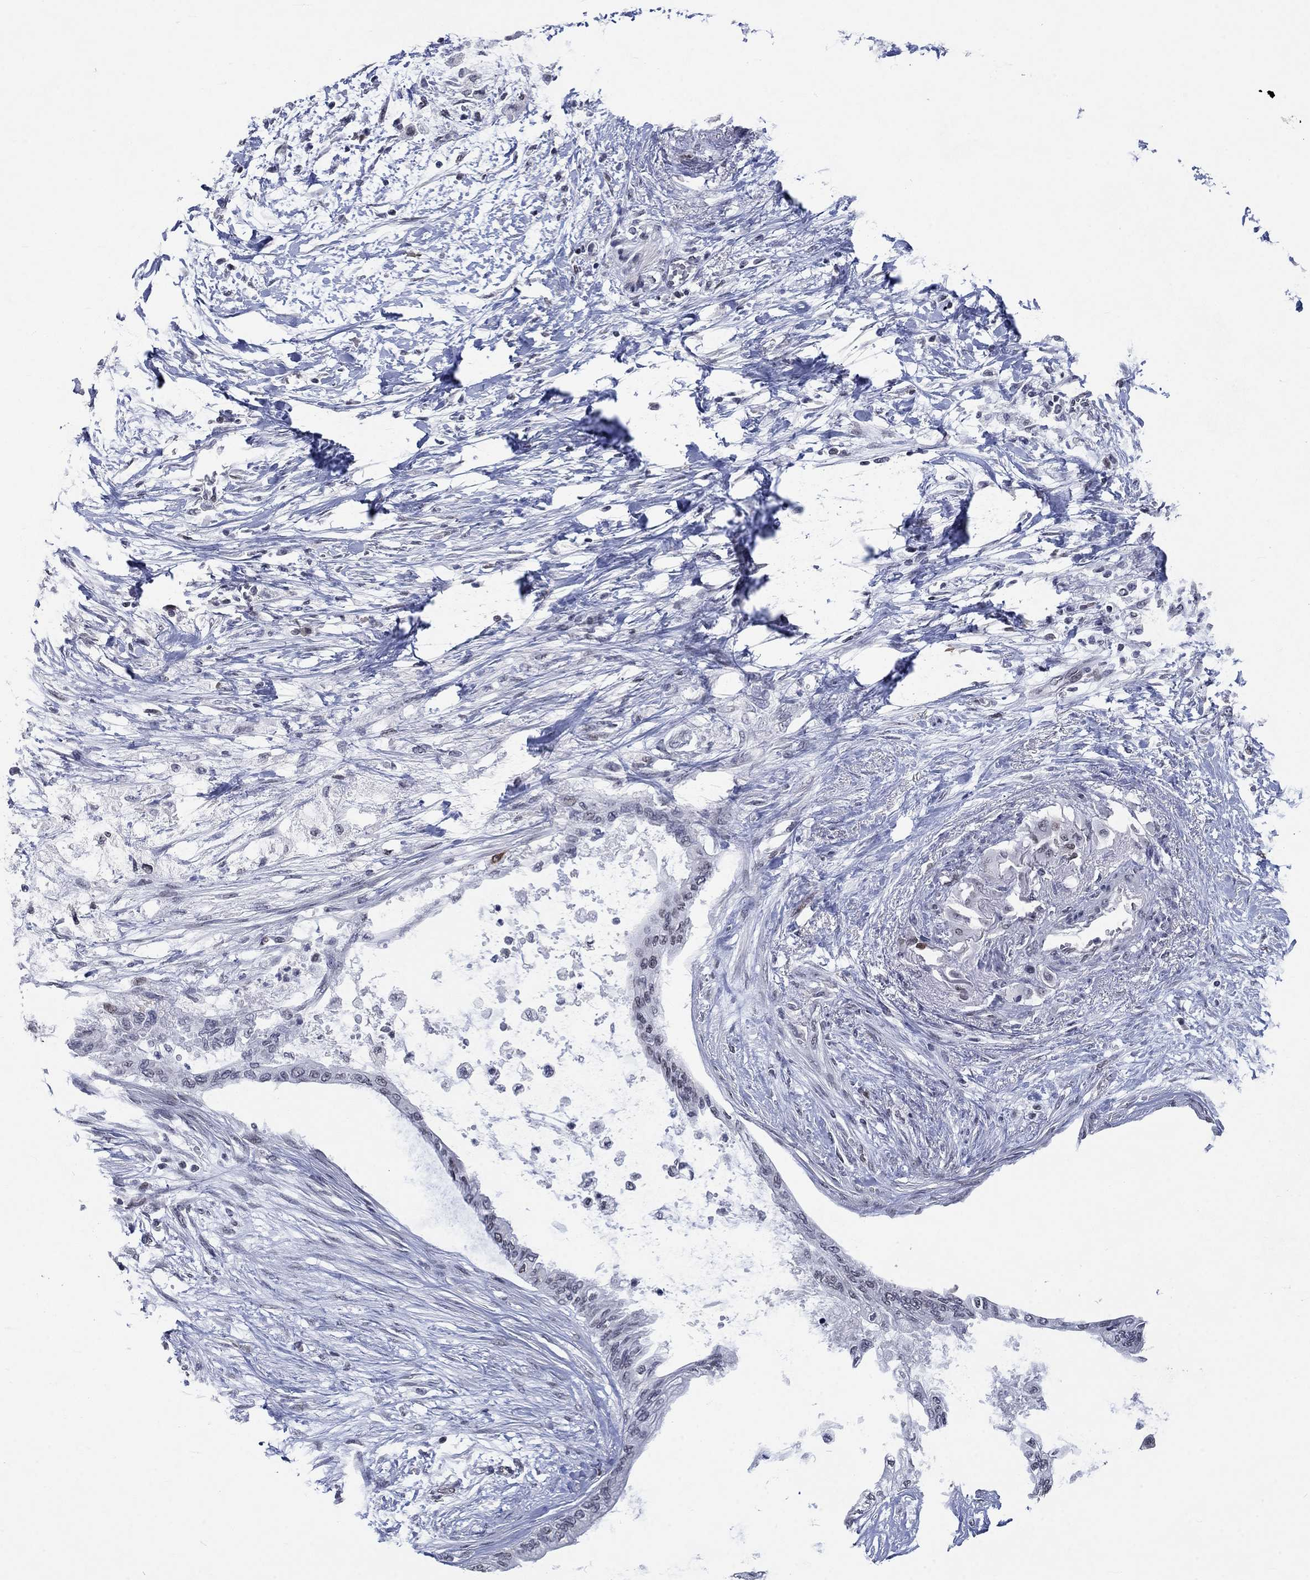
{"staining": {"intensity": "negative", "quantity": "none", "location": "none"}, "tissue": "pancreatic cancer", "cell_type": "Tumor cells", "image_type": "cancer", "snomed": [{"axis": "morphology", "description": "Normal tissue, NOS"}, {"axis": "morphology", "description": "Adenocarcinoma, NOS"}, {"axis": "topography", "description": "Pancreas"}, {"axis": "topography", "description": "Duodenum"}], "caption": "The immunohistochemistry histopathology image has no significant expression in tumor cells of pancreatic adenocarcinoma tissue.", "gene": "HCFC1", "patient": {"sex": "female", "age": 60}}